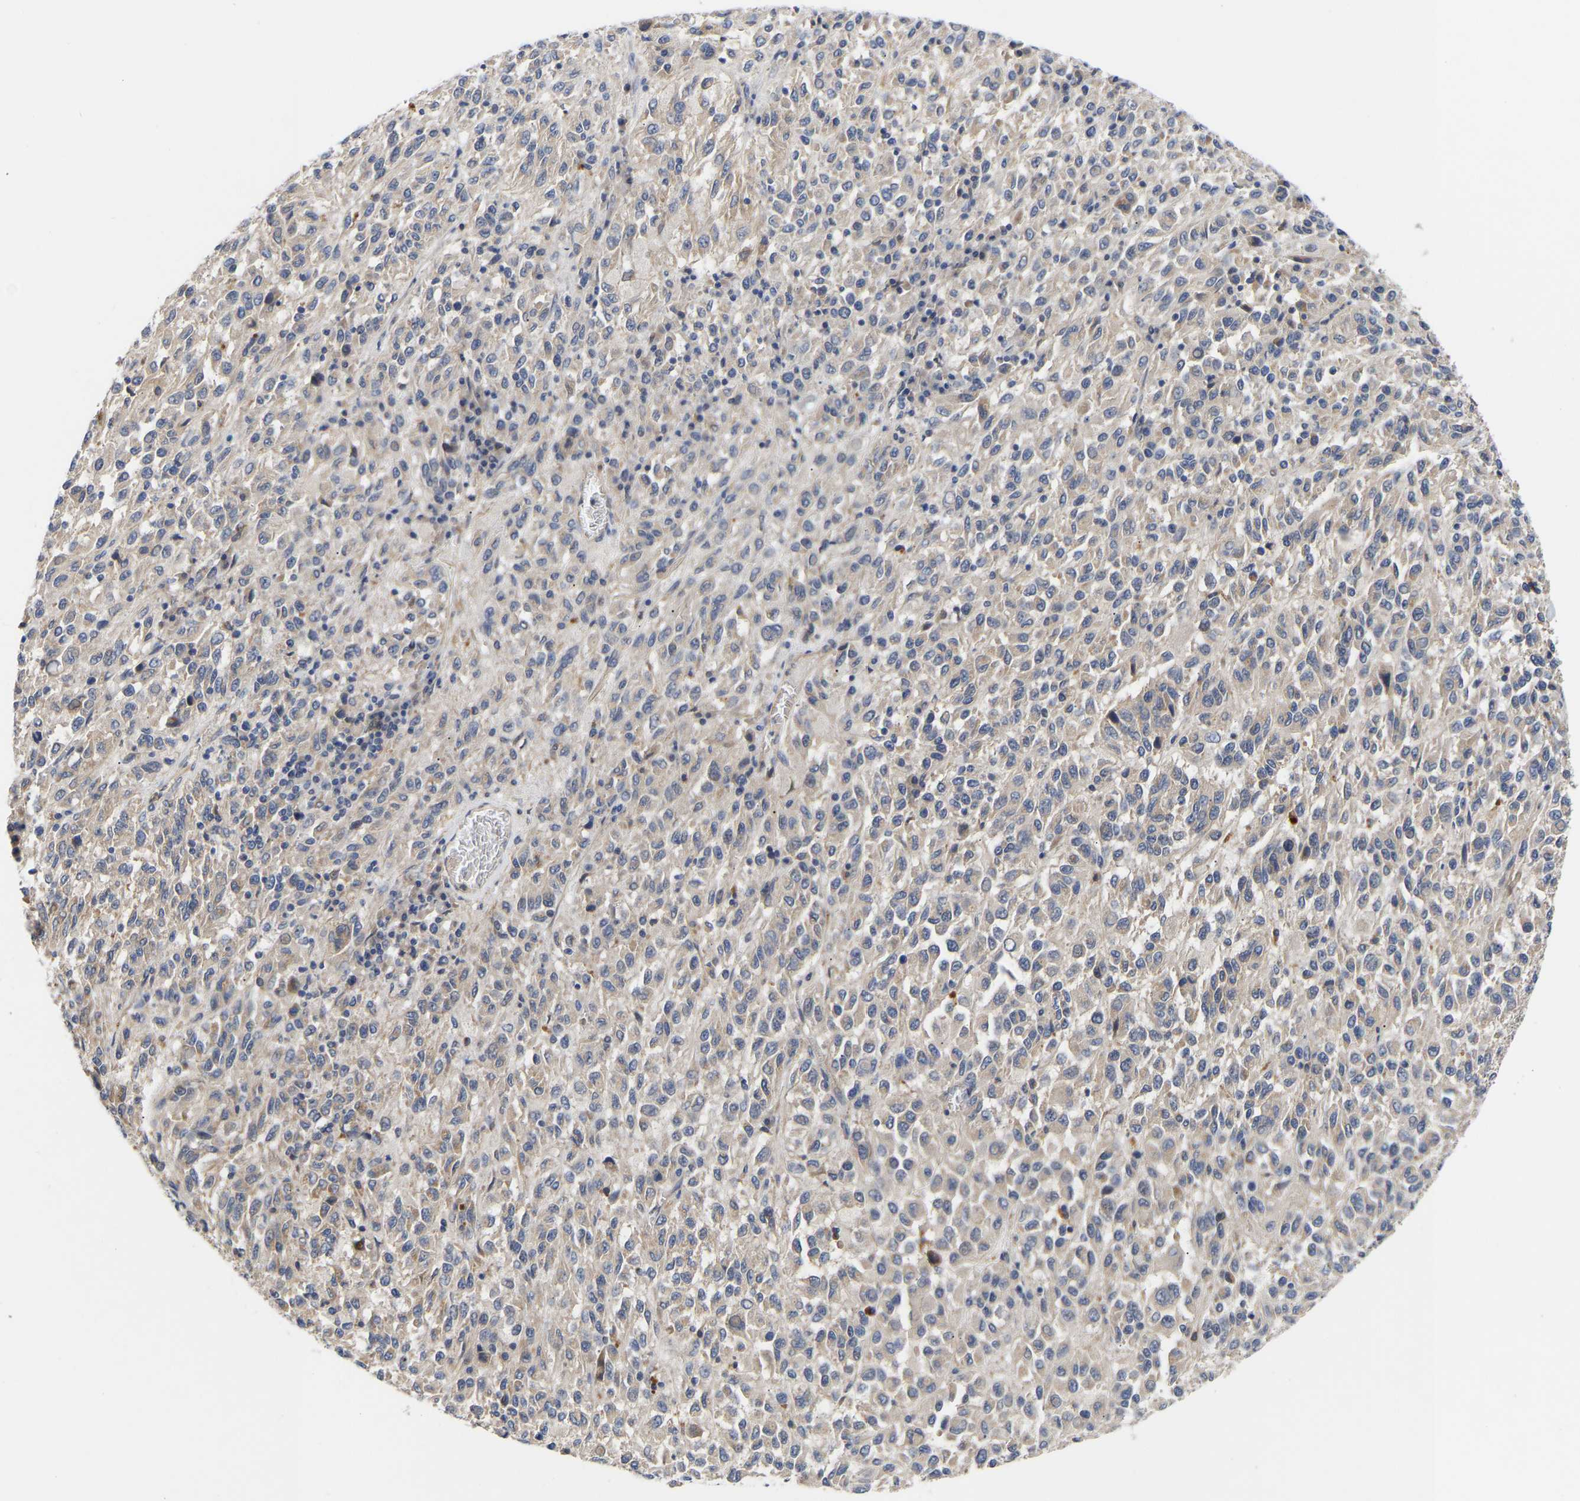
{"staining": {"intensity": "negative", "quantity": "none", "location": "none"}, "tissue": "melanoma", "cell_type": "Tumor cells", "image_type": "cancer", "snomed": [{"axis": "morphology", "description": "Malignant melanoma, Metastatic site"}, {"axis": "topography", "description": "Lung"}], "caption": "Immunohistochemistry (IHC) of malignant melanoma (metastatic site) exhibits no positivity in tumor cells. The staining is performed using DAB (3,3'-diaminobenzidine) brown chromogen with nuclei counter-stained in using hematoxylin.", "gene": "KASH5", "patient": {"sex": "male", "age": 64}}